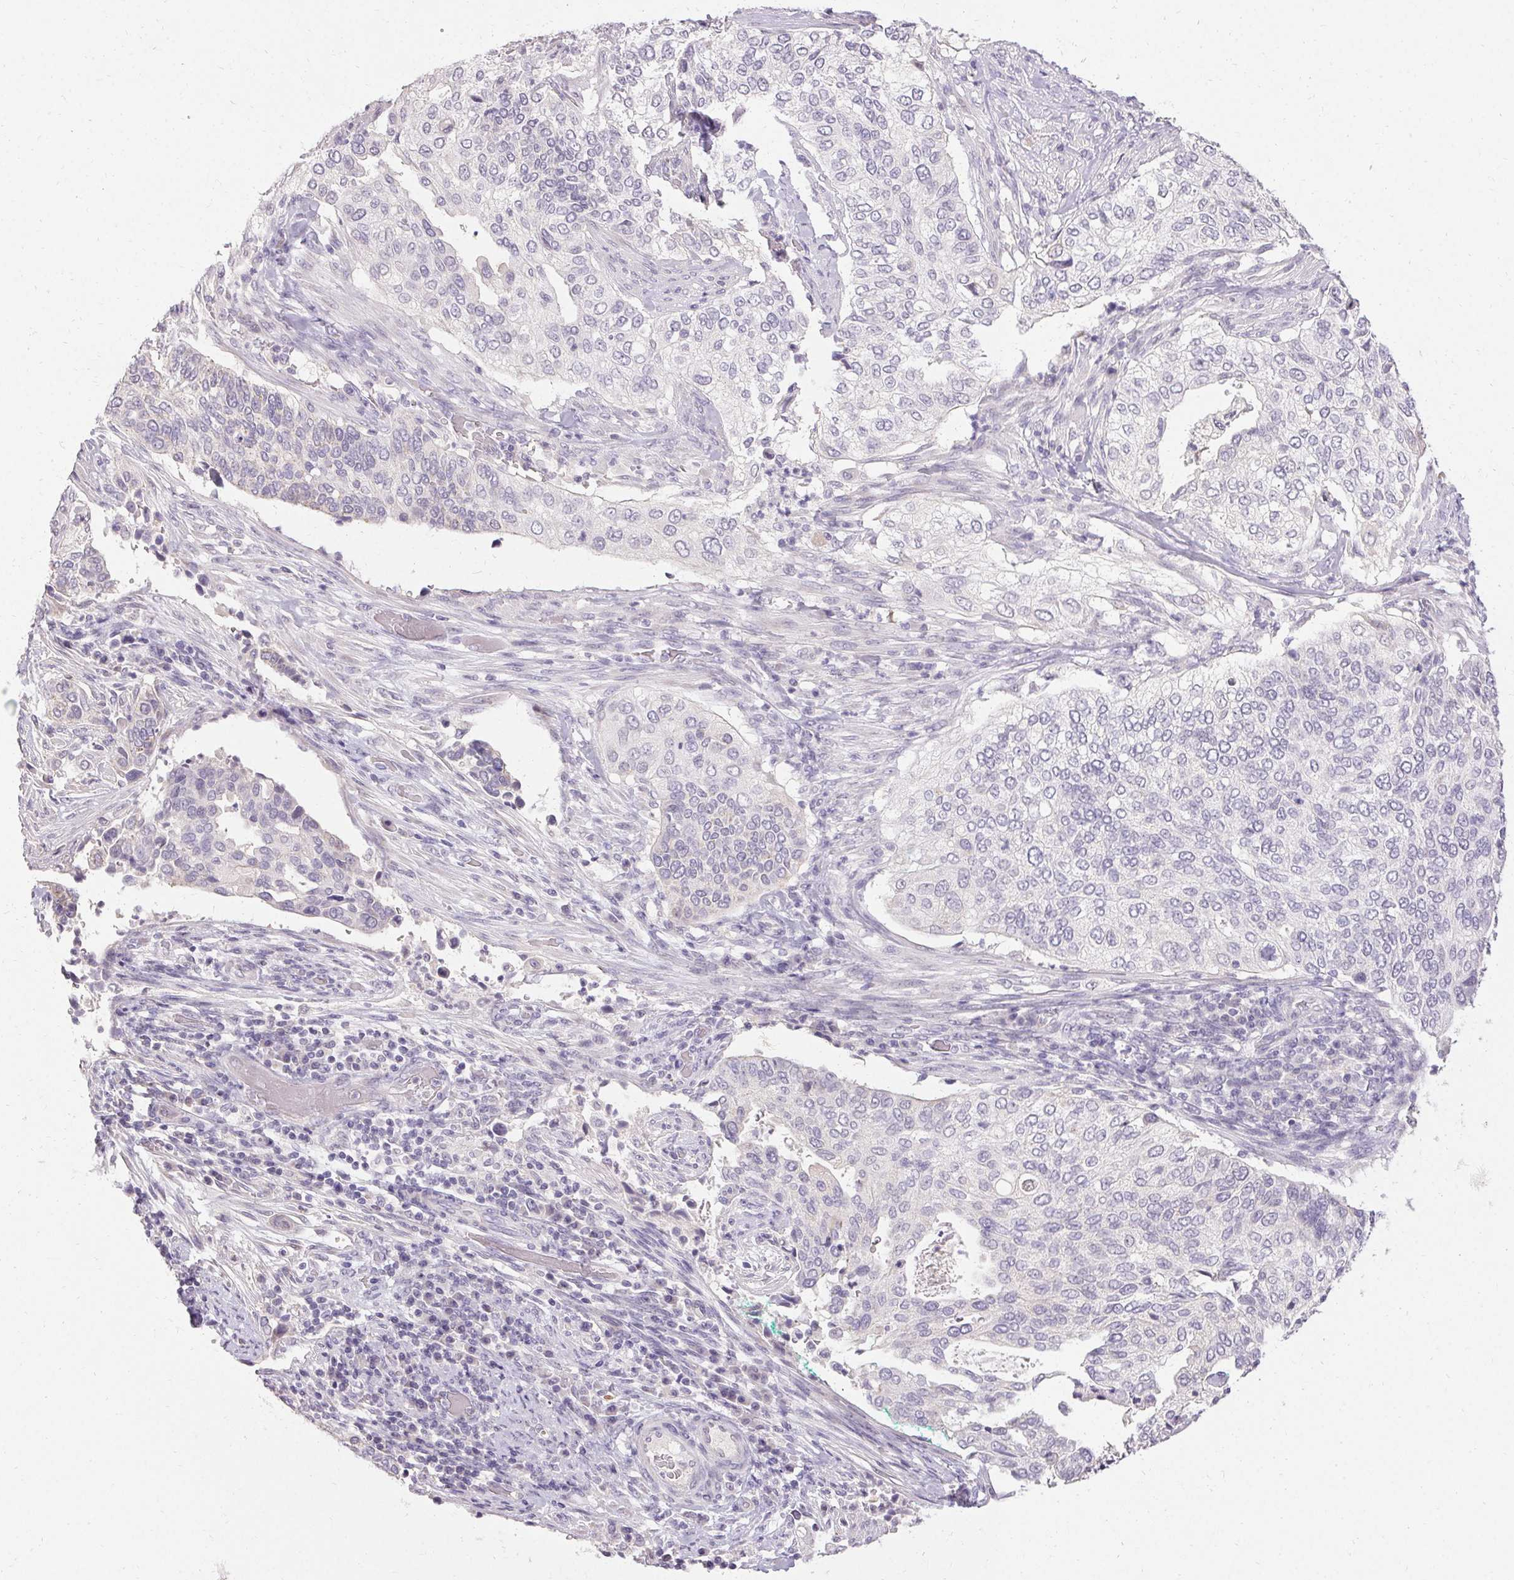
{"staining": {"intensity": "negative", "quantity": "none", "location": "none"}, "tissue": "cervical cancer", "cell_type": "Tumor cells", "image_type": "cancer", "snomed": [{"axis": "morphology", "description": "Squamous cell carcinoma, NOS"}, {"axis": "topography", "description": "Cervix"}], "caption": "The micrograph displays no staining of tumor cells in cervical cancer. The staining is performed using DAB (3,3'-diaminobenzidine) brown chromogen with nuclei counter-stained in using hematoxylin.", "gene": "HSD17B3", "patient": {"sex": "female", "age": 38}}